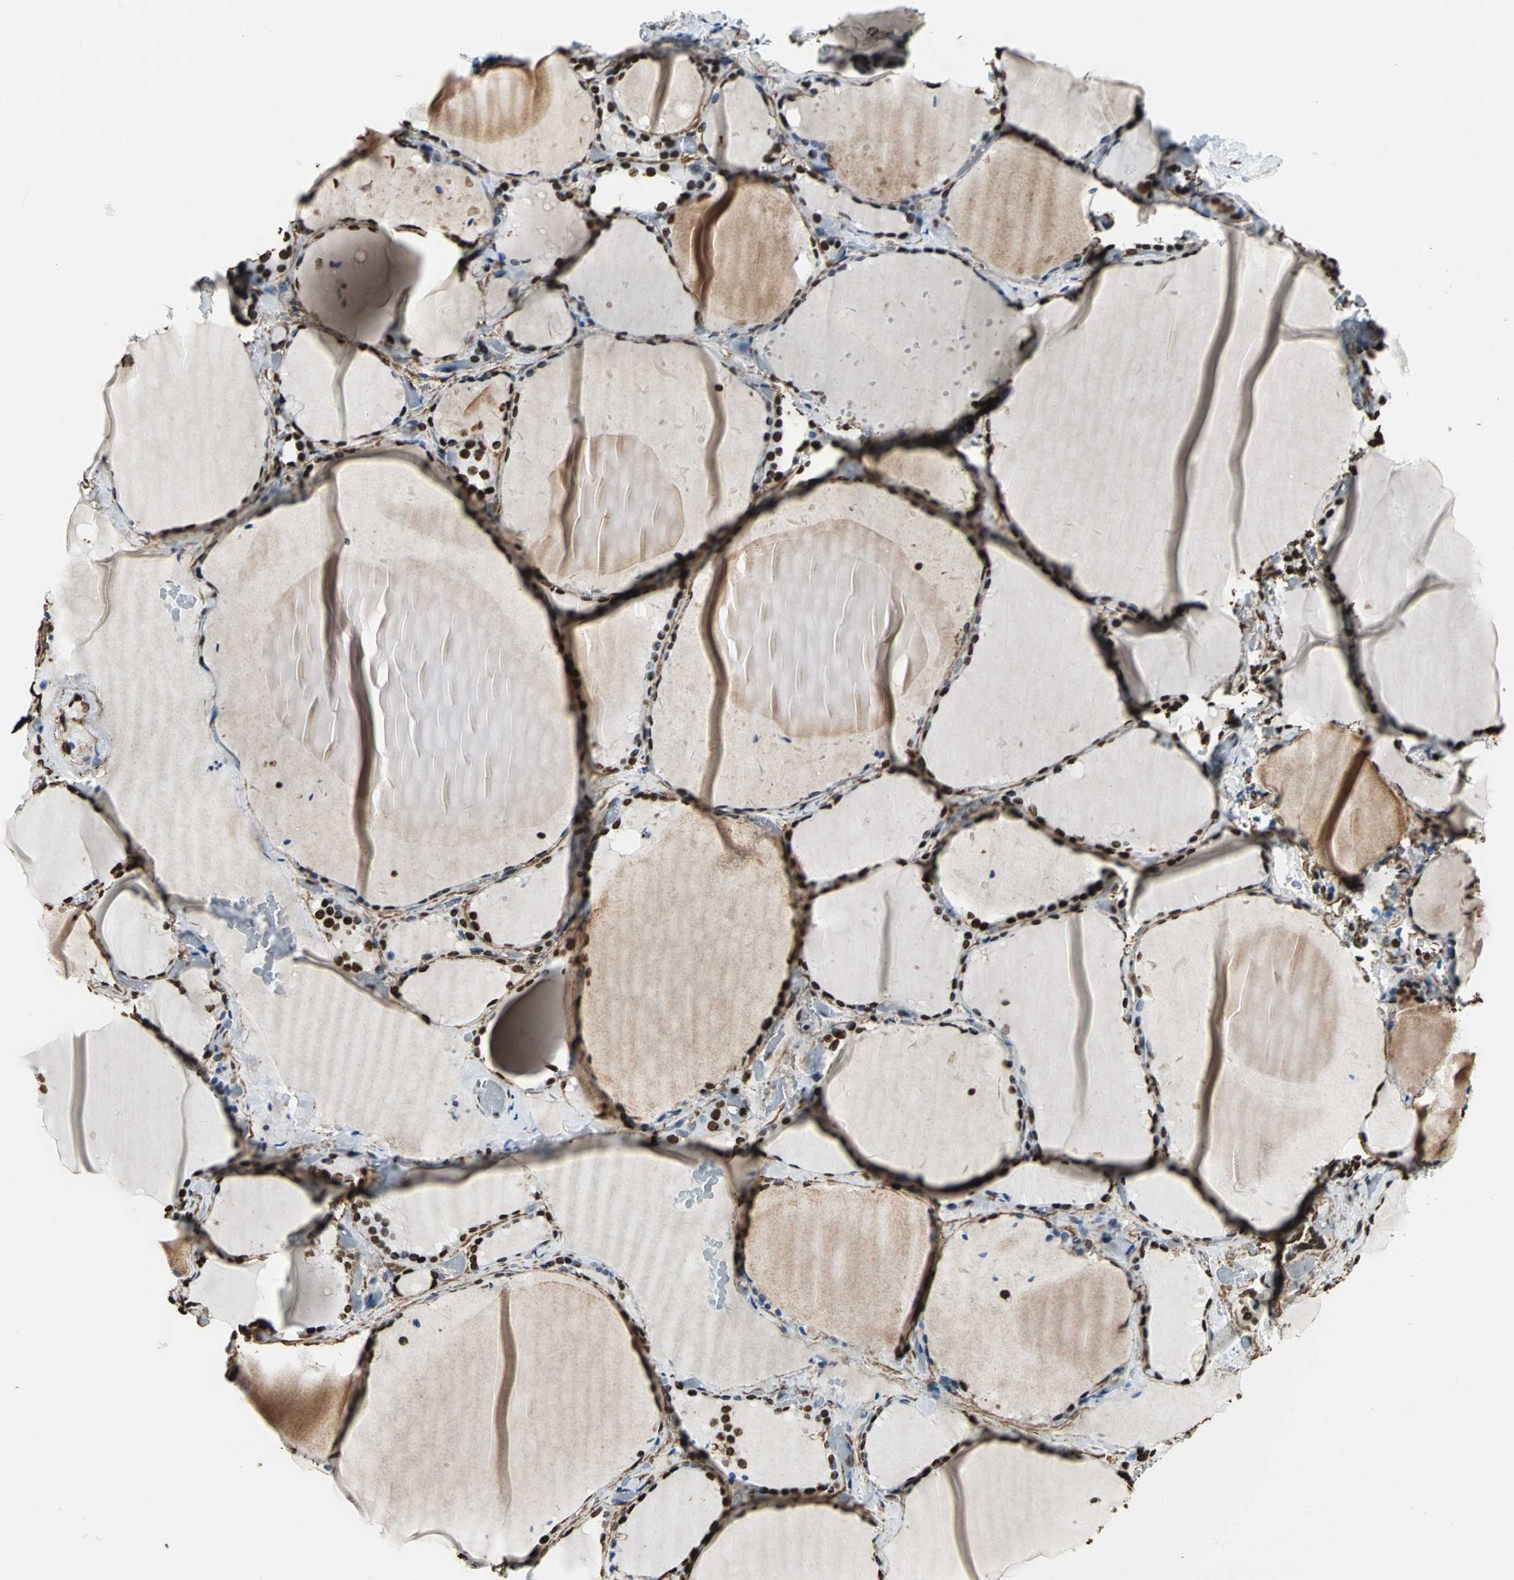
{"staining": {"intensity": "strong", "quantity": ">75%", "location": "nuclear"}, "tissue": "thyroid gland", "cell_type": "Glandular cells", "image_type": "normal", "snomed": [{"axis": "morphology", "description": "Normal tissue, NOS"}, {"axis": "topography", "description": "Thyroid gland"}], "caption": "Immunohistochemistry (IHC) histopathology image of unremarkable thyroid gland stained for a protein (brown), which exhibits high levels of strong nuclear expression in approximately >75% of glandular cells.", "gene": "APEX1", "patient": {"sex": "female", "age": 22}}